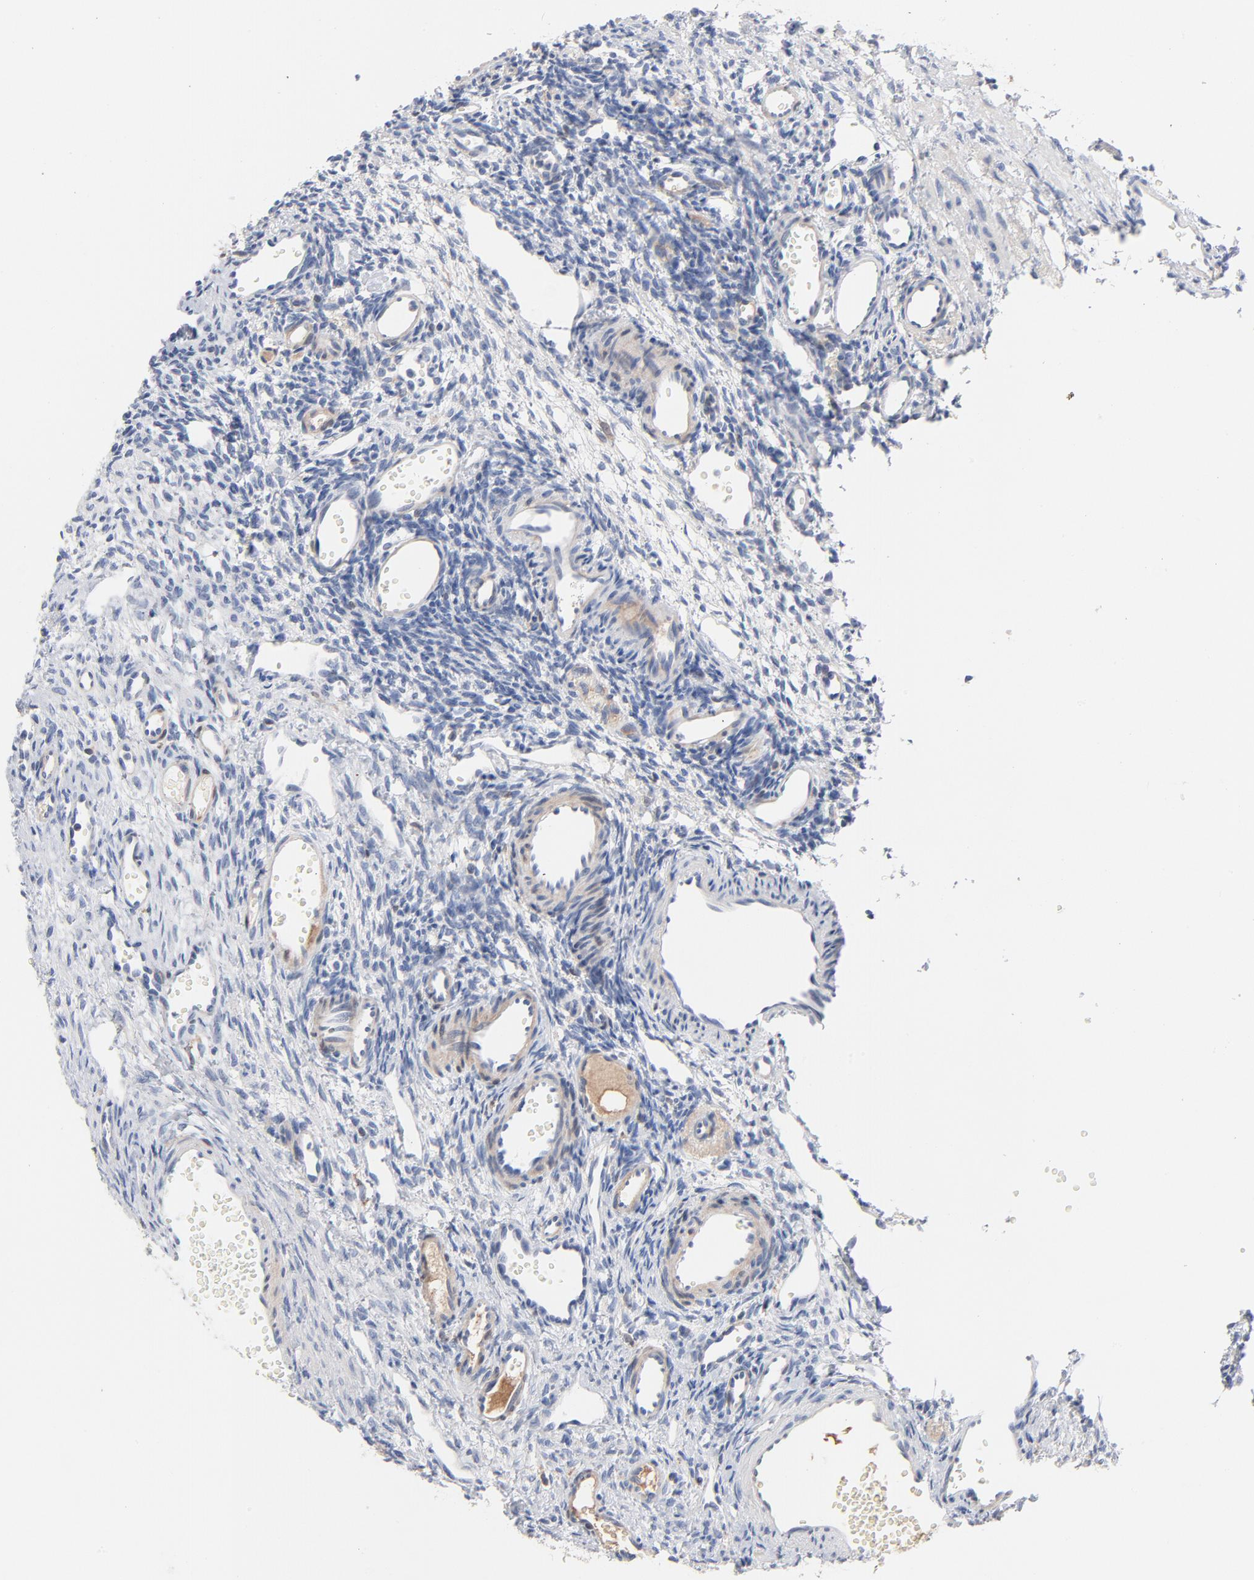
{"staining": {"intensity": "negative", "quantity": "none", "location": "none"}, "tissue": "ovary", "cell_type": "Ovarian stroma cells", "image_type": "normal", "snomed": [{"axis": "morphology", "description": "Normal tissue, NOS"}, {"axis": "topography", "description": "Ovary"}], "caption": "This is a histopathology image of IHC staining of unremarkable ovary, which shows no expression in ovarian stroma cells.", "gene": "SERPINA4", "patient": {"sex": "female", "age": 33}}